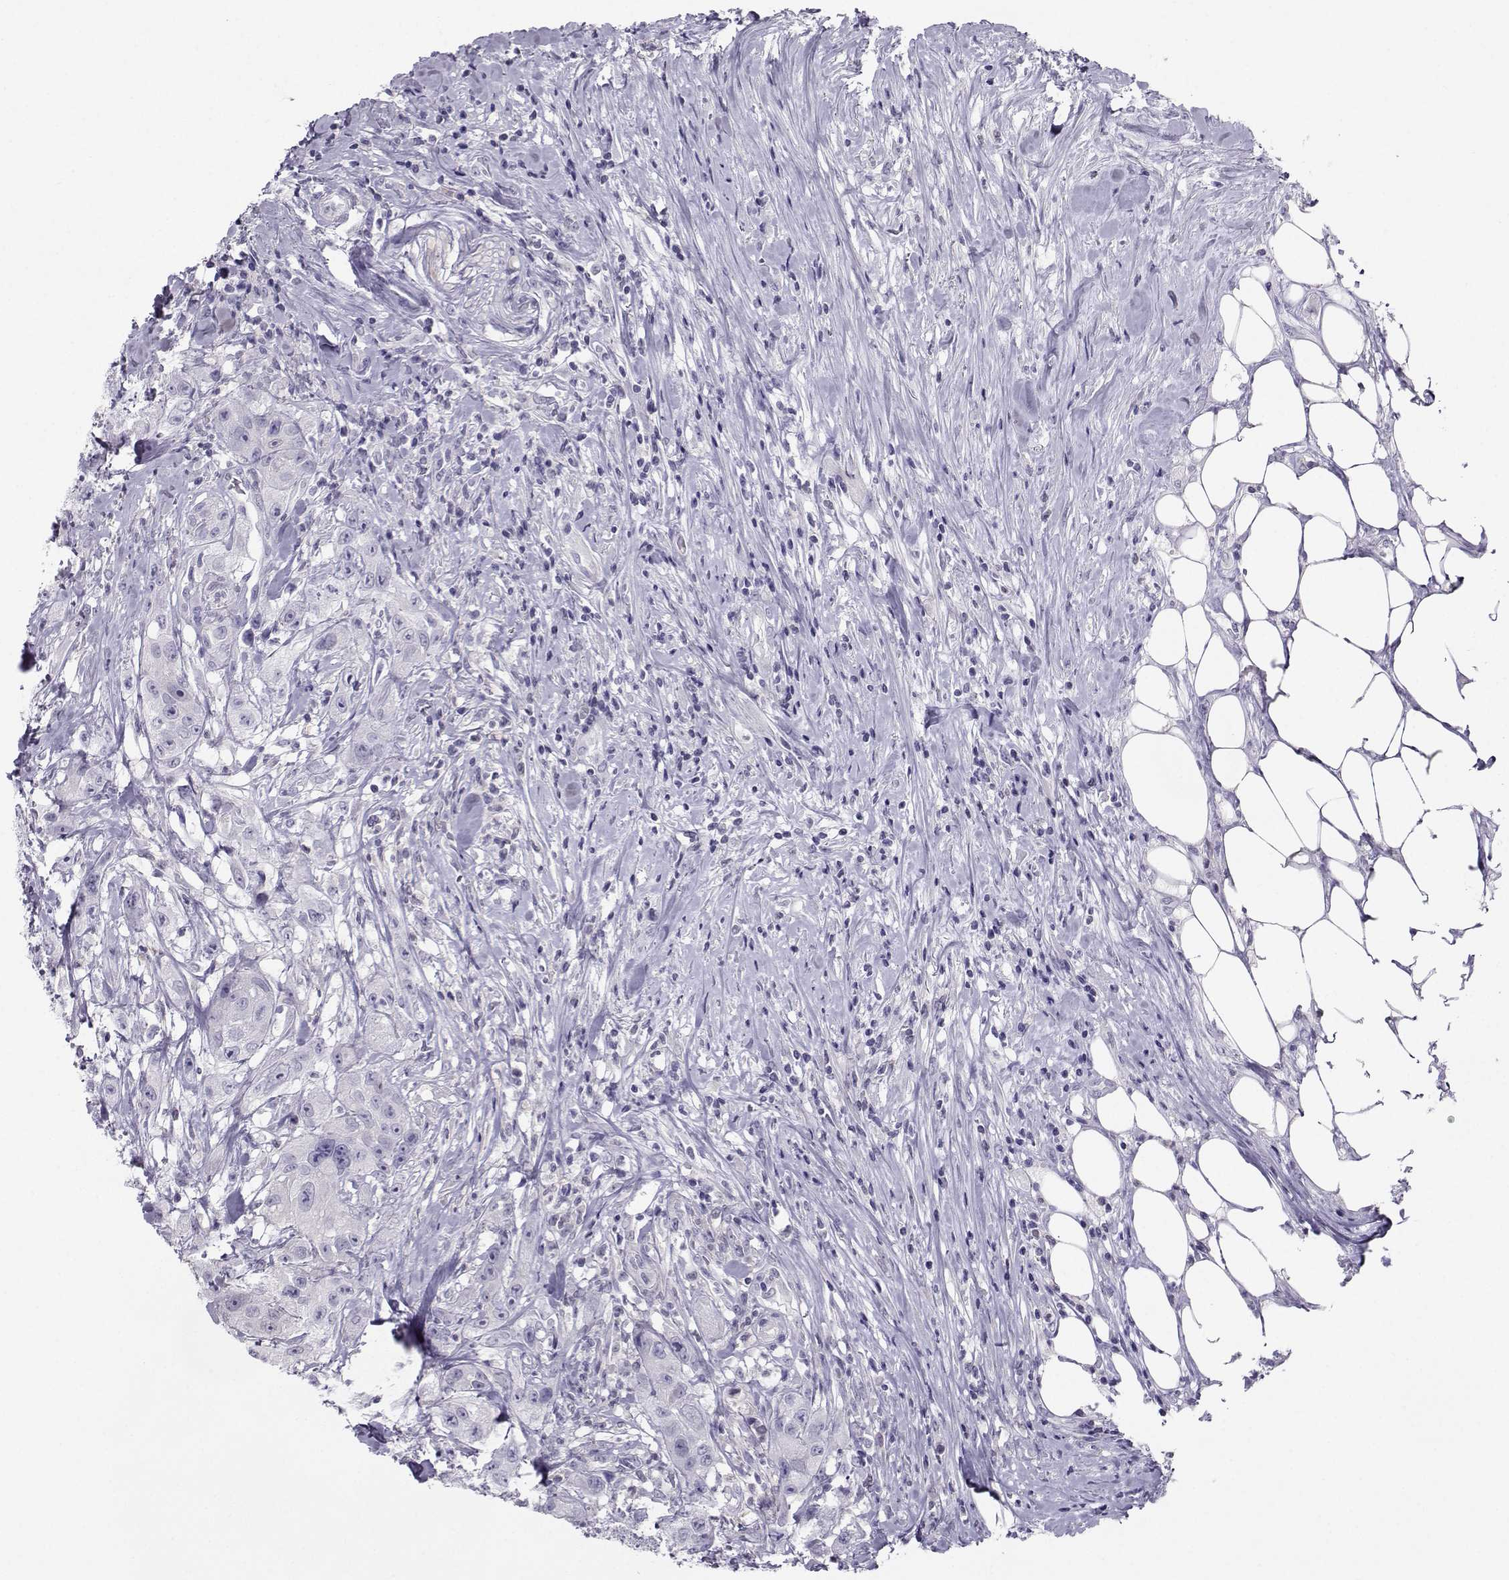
{"staining": {"intensity": "negative", "quantity": "none", "location": "none"}, "tissue": "urothelial cancer", "cell_type": "Tumor cells", "image_type": "cancer", "snomed": [{"axis": "morphology", "description": "Urothelial carcinoma, High grade"}, {"axis": "topography", "description": "Urinary bladder"}], "caption": "High-grade urothelial carcinoma stained for a protein using immunohistochemistry (IHC) exhibits no expression tumor cells.", "gene": "PGK1", "patient": {"sex": "male", "age": 79}}